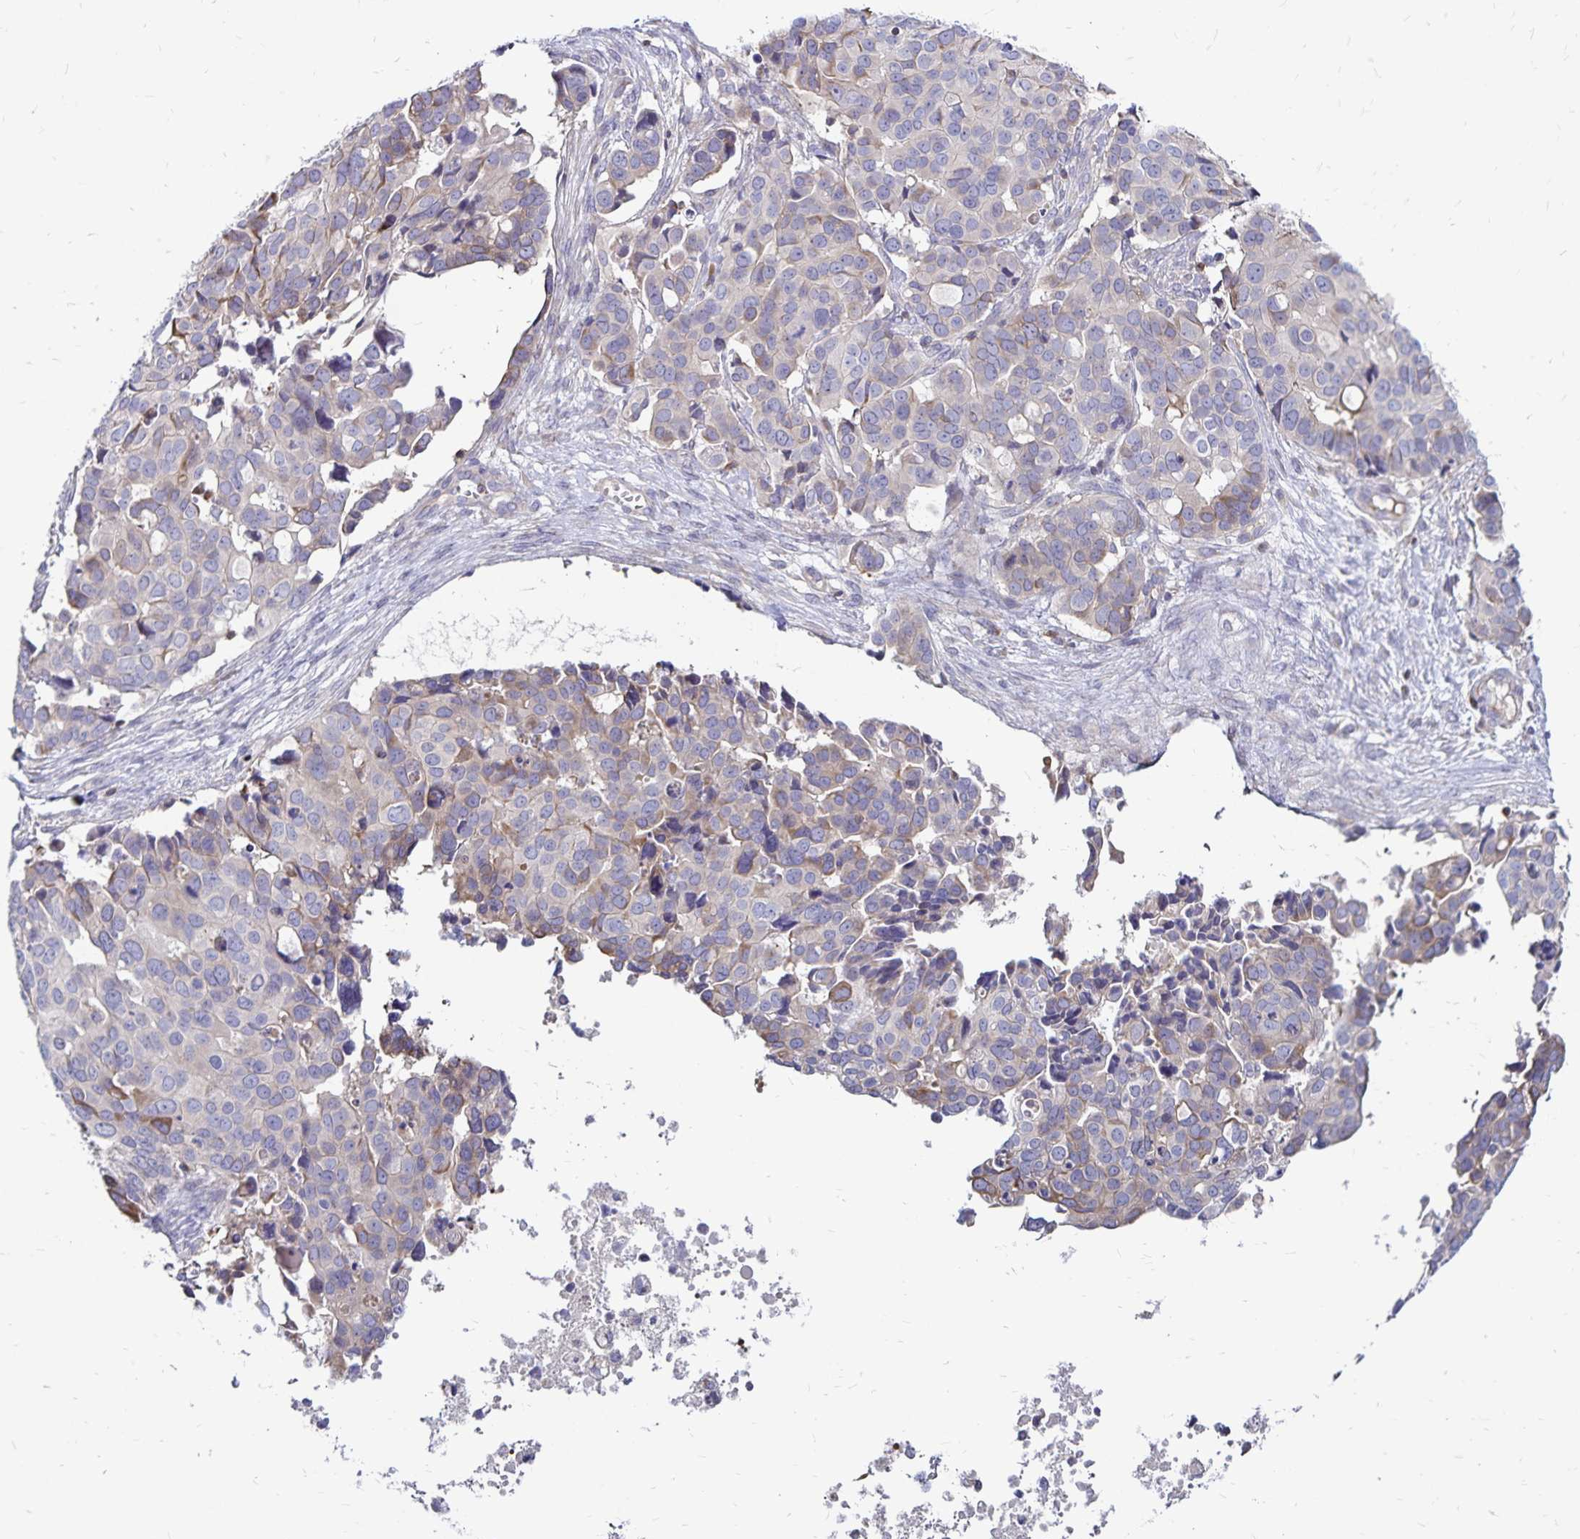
{"staining": {"intensity": "moderate", "quantity": "<25%", "location": "cytoplasmic/membranous"}, "tissue": "ovarian cancer", "cell_type": "Tumor cells", "image_type": "cancer", "snomed": [{"axis": "morphology", "description": "Carcinoma, endometroid"}, {"axis": "topography", "description": "Ovary"}], "caption": "This photomicrograph displays IHC staining of human ovarian endometroid carcinoma, with low moderate cytoplasmic/membranous positivity in about <25% of tumor cells.", "gene": "NAGPA", "patient": {"sex": "female", "age": 78}}